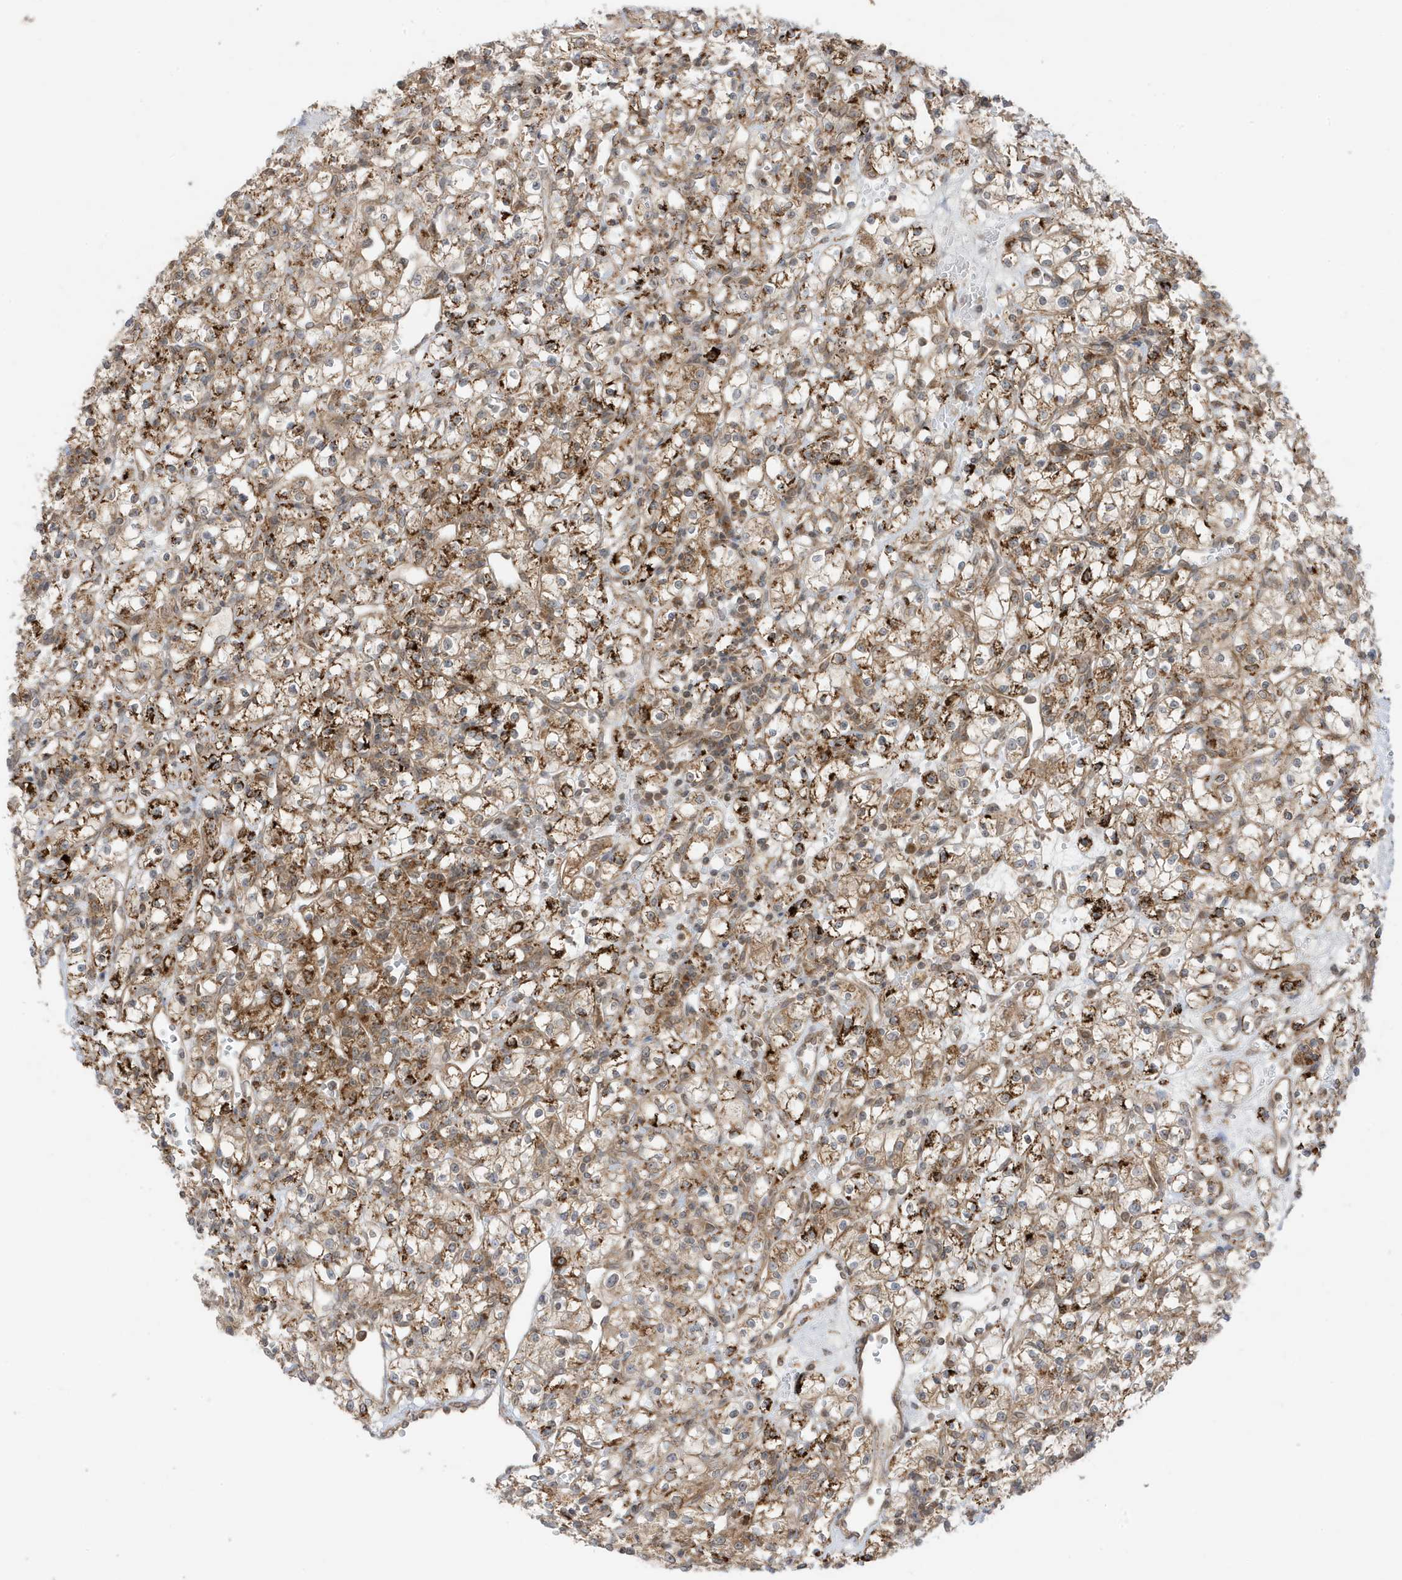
{"staining": {"intensity": "moderate", "quantity": ">75%", "location": "cytoplasmic/membranous"}, "tissue": "renal cancer", "cell_type": "Tumor cells", "image_type": "cancer", "snomed": [{"axis": "morphology", "description": "Adenocarcinoma, NOS"}, {"axis": "topography", "description": "Kidney"}], "caption": "Adenocarcinoma (renal) tissue demonstrates moderate cytoplasmic/membranous staining in approximately >75% of tumor cells, visualized by immunohistochemistry. The staining is performed using DAB (3,3'-diaminobenzidine) brown chromogen to label protein expression. The nuclei are counter-stained blue using hematoxylin.", "gene": "DHX36", "patient": {"sex": "female", "age": 59}}